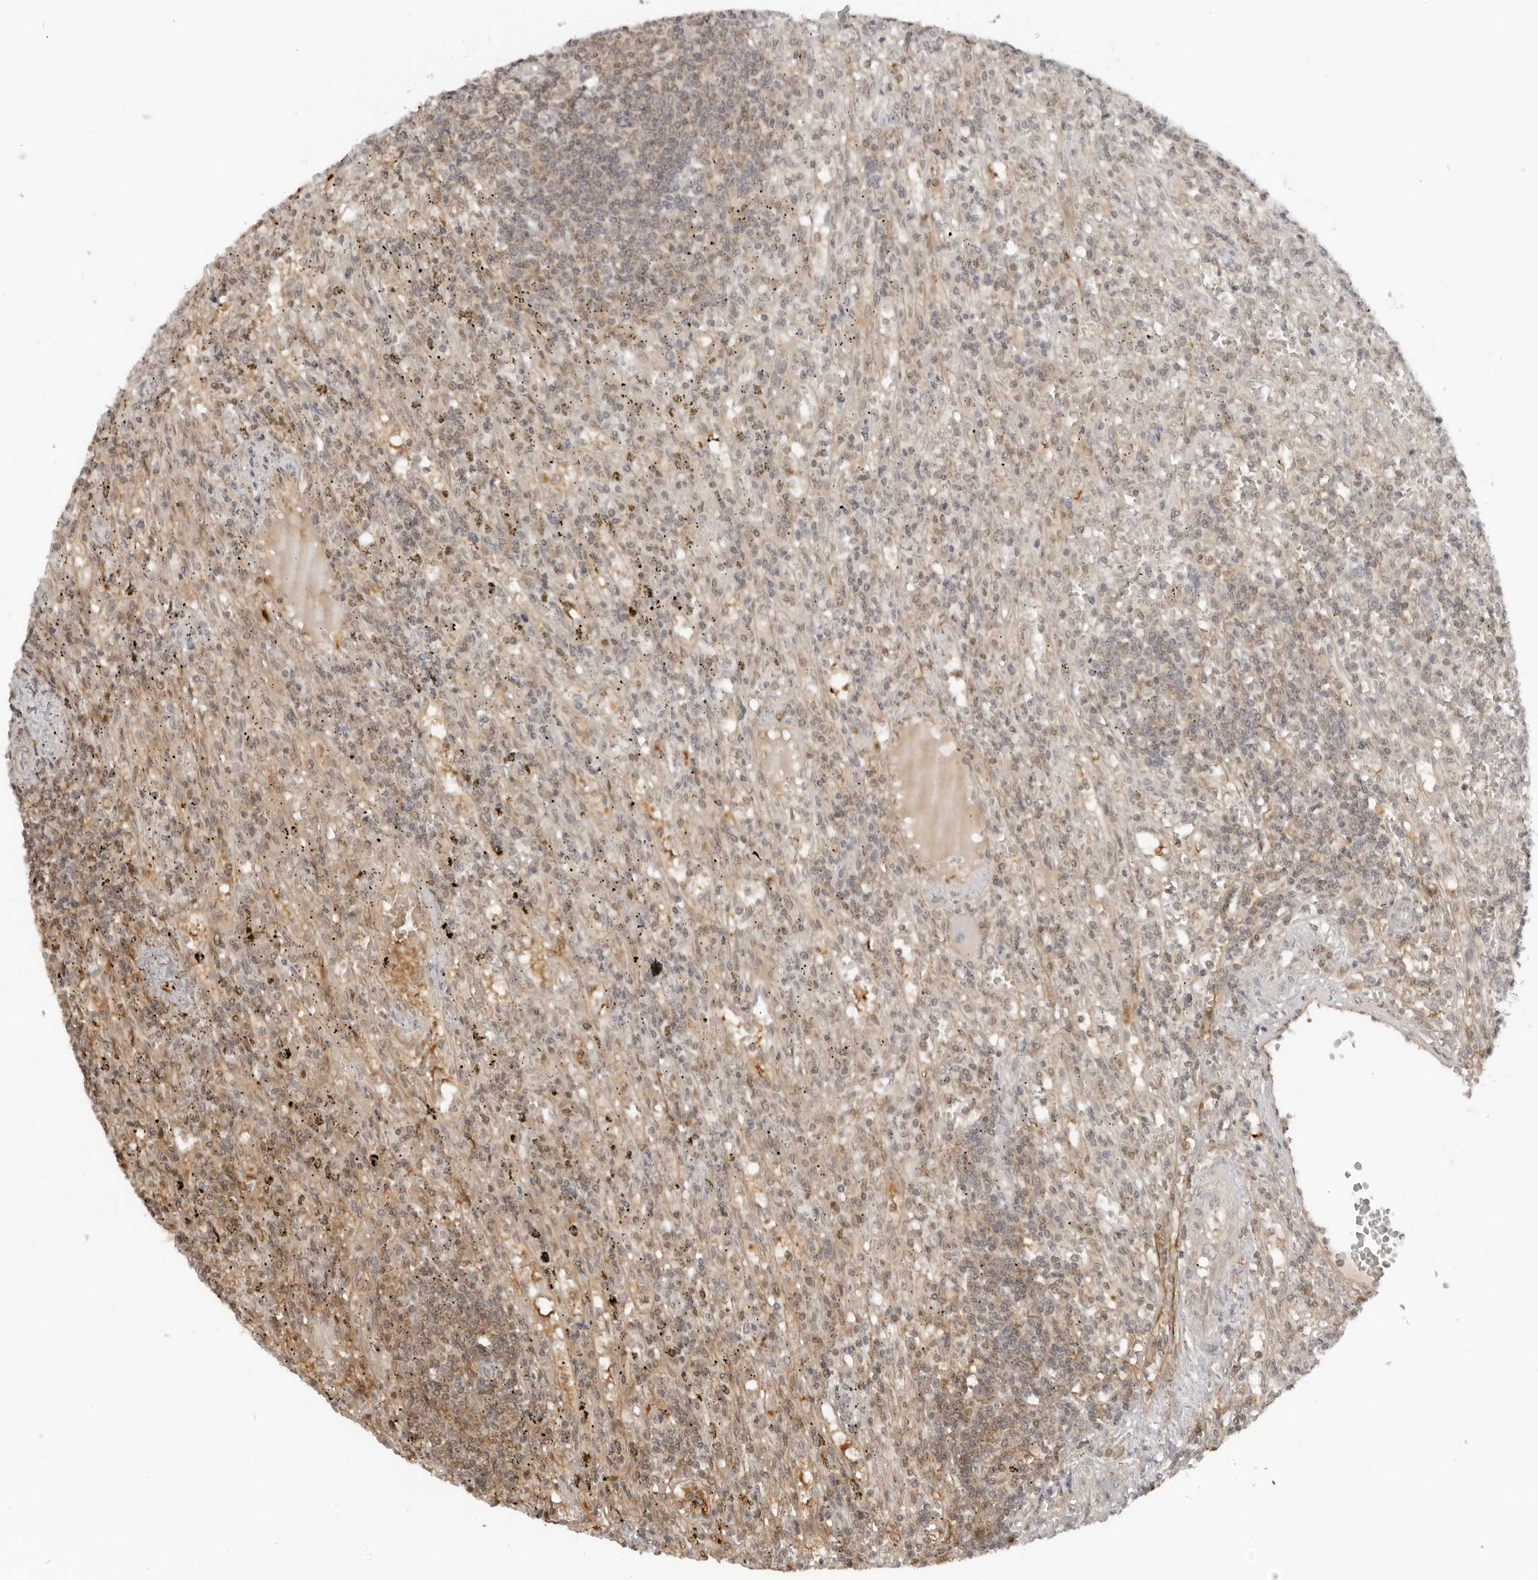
{"staining": {"intensity": "weak", "quantity": "<25%", "location": "cytoplasmic/membranous,nuclear"}, "tissue": "lymphoma", "cell_type": "Tumor cells", "image_type": "cancer", "snomed": [{"axis": "morphology", "description": "Malignant lymphoma, non-Hodgkin's type, Low grade"}, {"axis": "topography", "description": "Spleen"}], "caption": "High magnification brightfield microscopy of lymphoma stained with DAB (3,3'-diaminobenzidine) (brown) and counterstained with hematoxylin (blue): tumor cells show no significant expression. (Stains: DAB (3,3'-diaminobenzidine) immunohistochemistry with hematoxylin counter stain, Microscopy: brightfield microscopy at high magnification).", "gene": "RNF146", "patient": {"sex": "male", "age": 76}}